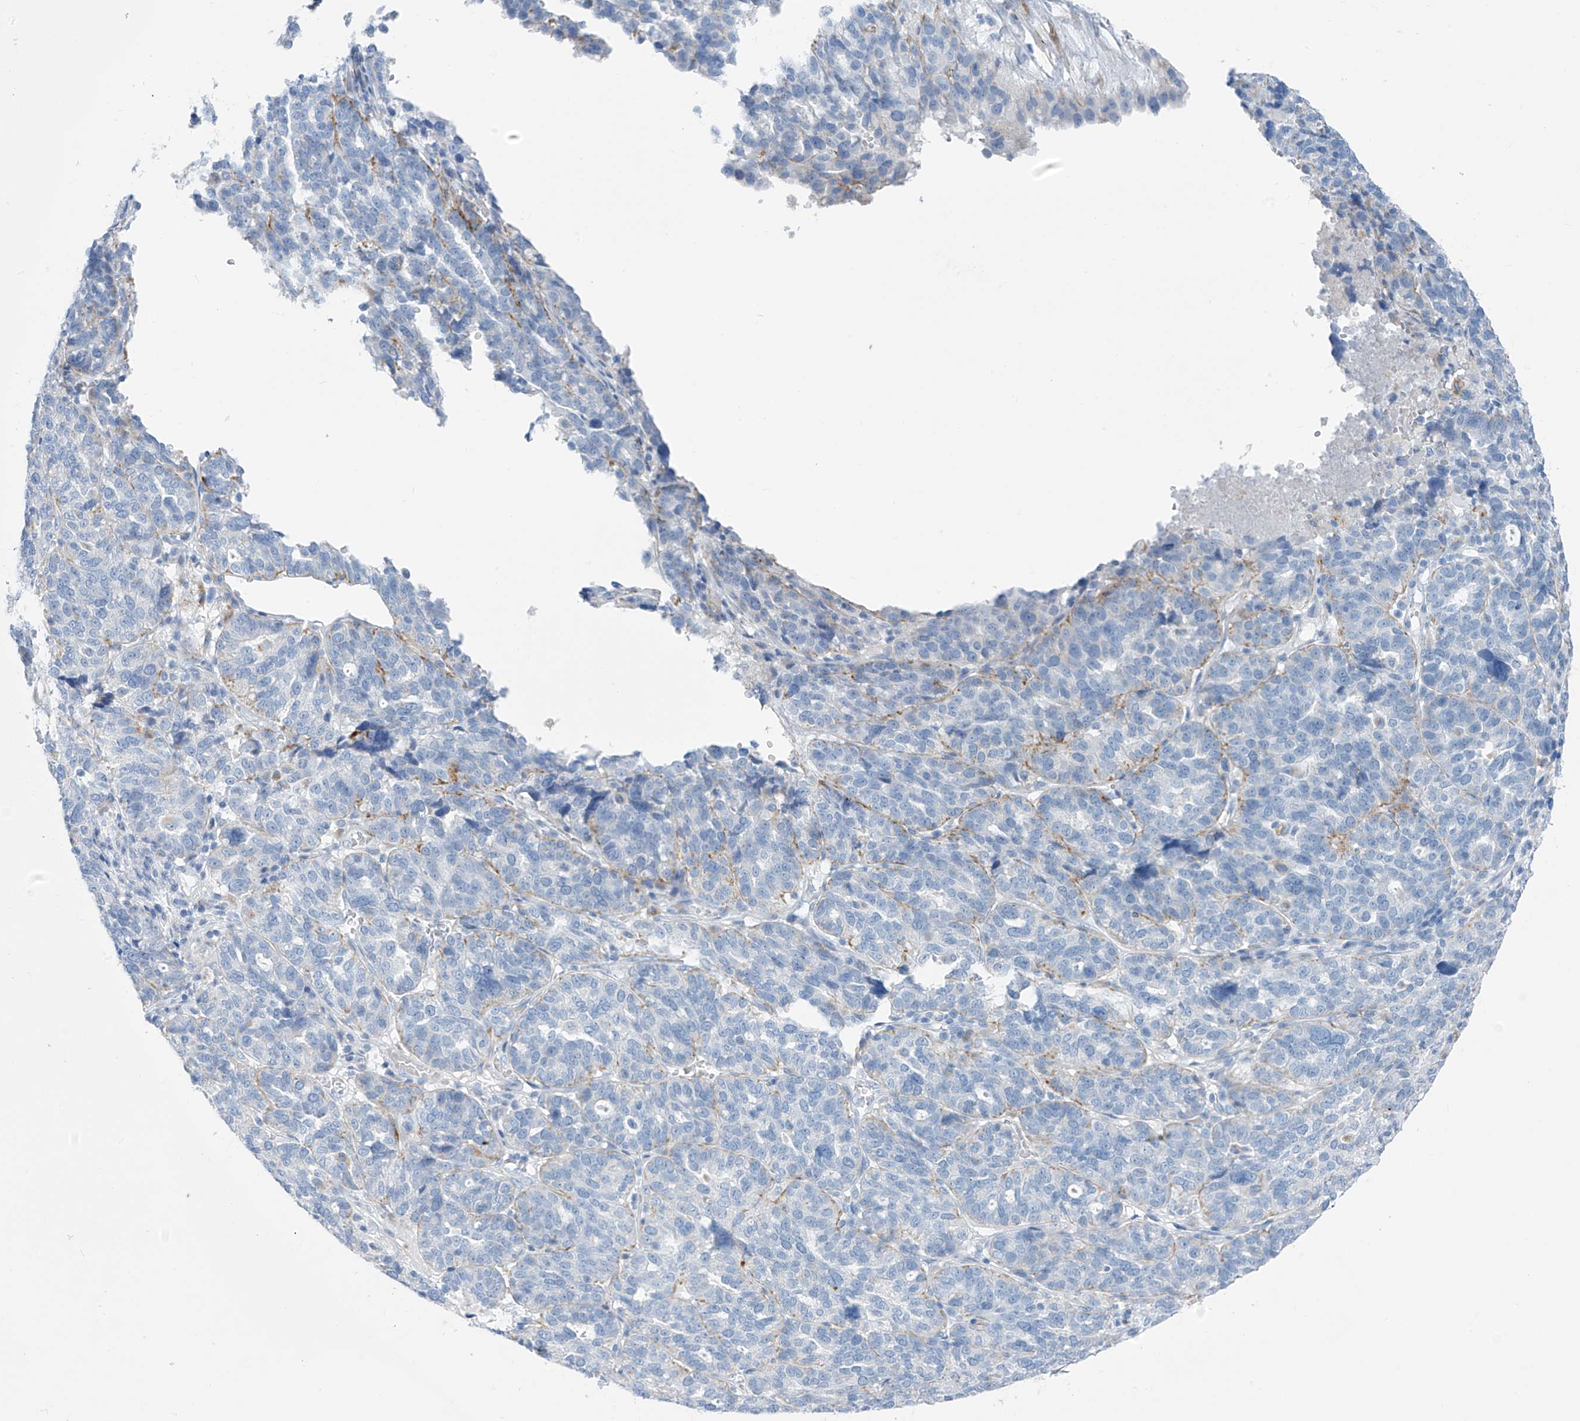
{"staining": {"intensity": "moderate", "quantity": "<25%", "location": "cytoplasmic/membranous"}, "tissue": "ovarian cancer", "cell_type": "Tumor cells", "image_type": "cancer", "snomed": [{"axis": "morphology", "description": "Cystadenocarcinoma, serous, NOS"}, {"axis": "topography", "description": "Ovary"}], "caption": "There is low levels of moderate cytoplasmic/membranous expression in tumor cells of ovarian cancer (serous cystadenocarcinoma), as demonstrated by immunohistochemical staining (brown color).", "gene": "GLMP", "patient": {"sex": "female", "age": 59}}